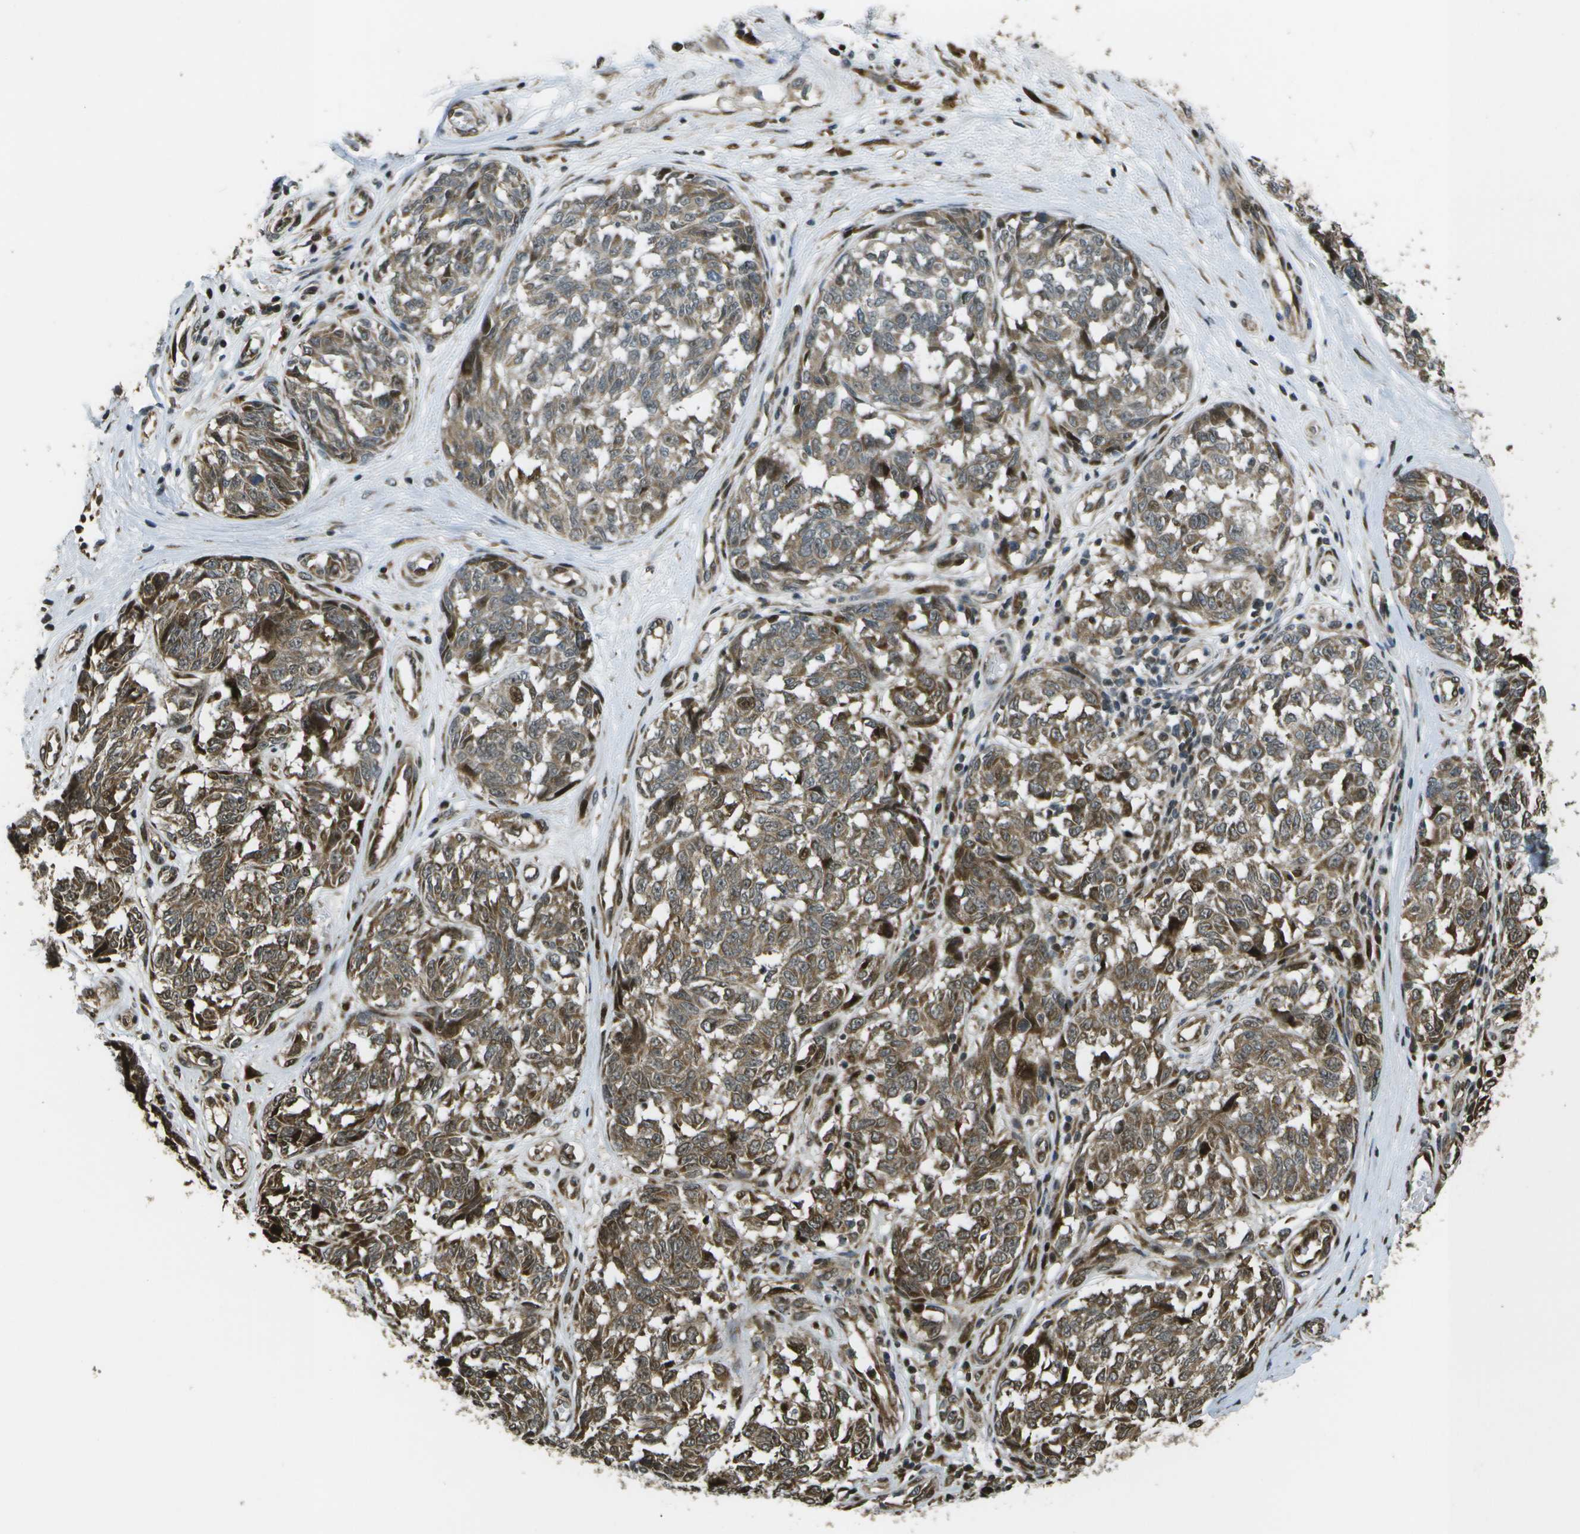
{"staining": {"intensity": "moderate", "quantity": "25%-75%", "location": "cytoplasmic/membranous,nuclear"}, "tissue": "melanoma", "cell_type": "Tumor cells", "image_type": "cancer", "snomed": [{"axis": "morphology", "description": "Malignant melanoma, NOS"}, {"axis": "topography", "description": "Skin"}], "caption": "There is medium levels of moderate cytoplasmic/membranous and nuclear expression in tumor cells of malignant melanoma, as demonstrated by immunohistochemical staining (brown color).", "gene": "AXIN2", "patient": {"sex": "female", "age": 64}}